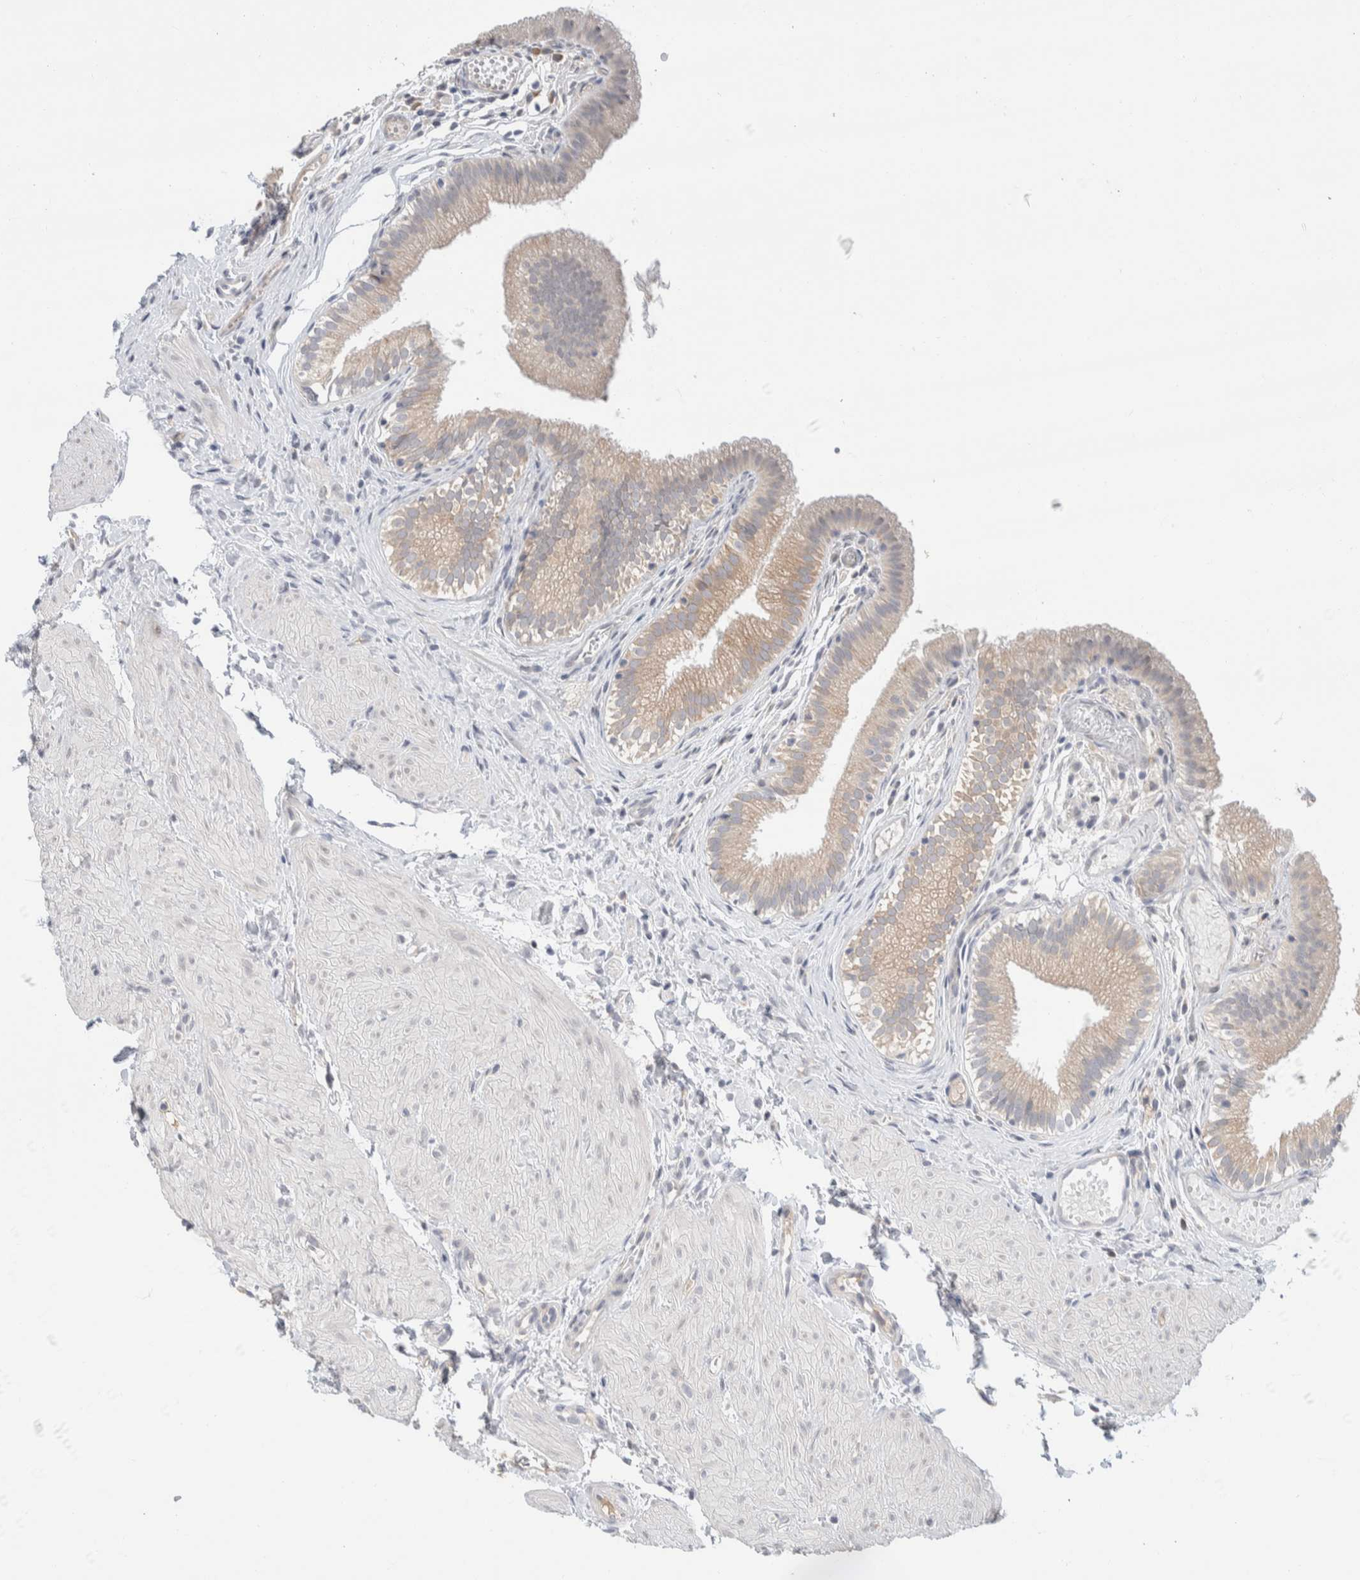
{"staining": {"intensity": "weak", "quantity": ">75%", "location": "cytoplasmic/membranous"}, "tissue": "gallbladder", "cell_type": "Glandular cells", "image_type": "normal", "snomed": [{"axis": "morphology", "description": "Normal tissue, NOS"}, {"axis": "topography", "description": "Gallbladder"}], "caption": "Protein expression analysis of benign gallbladder displays weak cytoplasmic/membranous positivity in about >75% of glandular cells.", "gene": "RUSF1", "patient": {"sex": "female", "age": 26}}